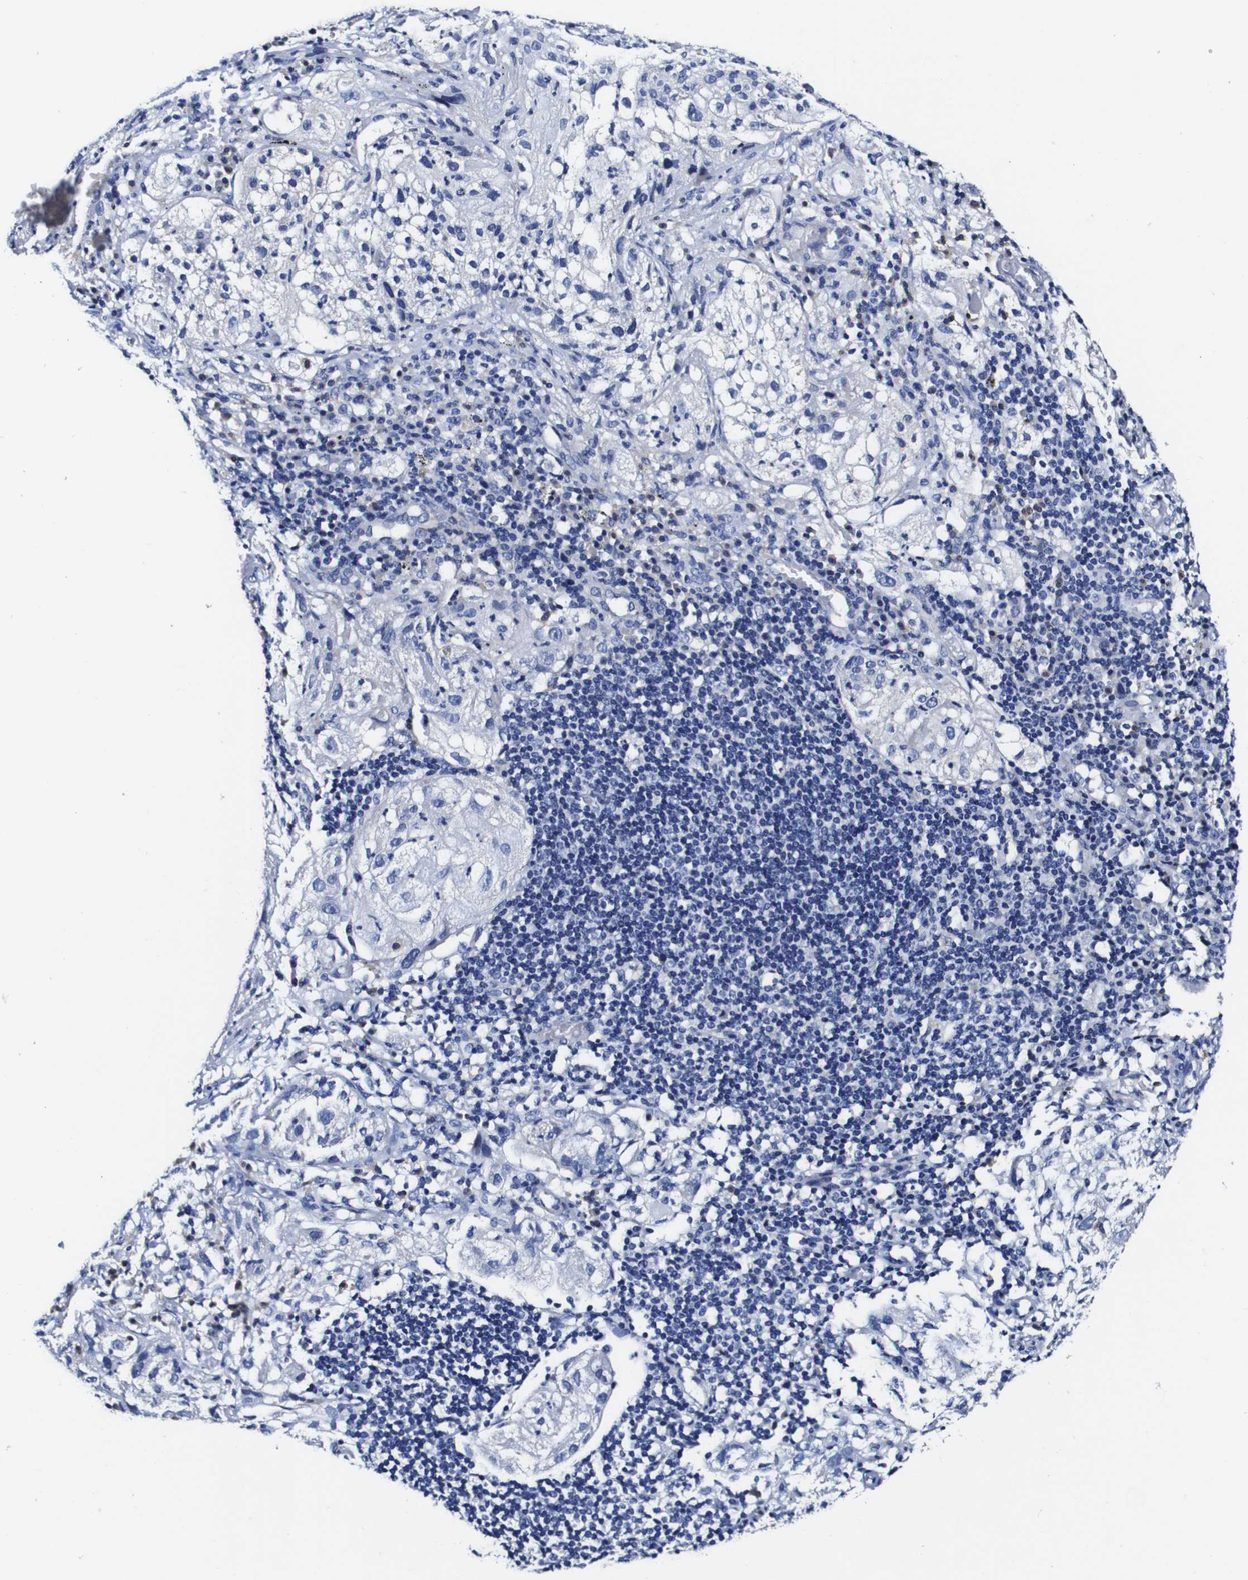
{"staining": {"intensity": "negative", "quantity": "none", "location": "none"}, "tissue": "lung cancer", "cell_type": "Tumor cells", "image_type": "cancer", "snomed": [{"axis": "morphology", "description": "Inflammation, NOS"}, {"axis": "morphology", "description": "Squamous cell carcinoma, NOS"}, {"axis": "topography", "description": "Lymph node"}, {"axis": "topography", "description": "Soft tissue"}, {"axis": "topography", "description": "Lung"}], "caption": "This is an immunohistochemistry image of squamous cell carcinoma (lung). There is no staining in tumor cells.", "gene": "PDCD6IP", "patient": {"sex": "male", "age": 66}}